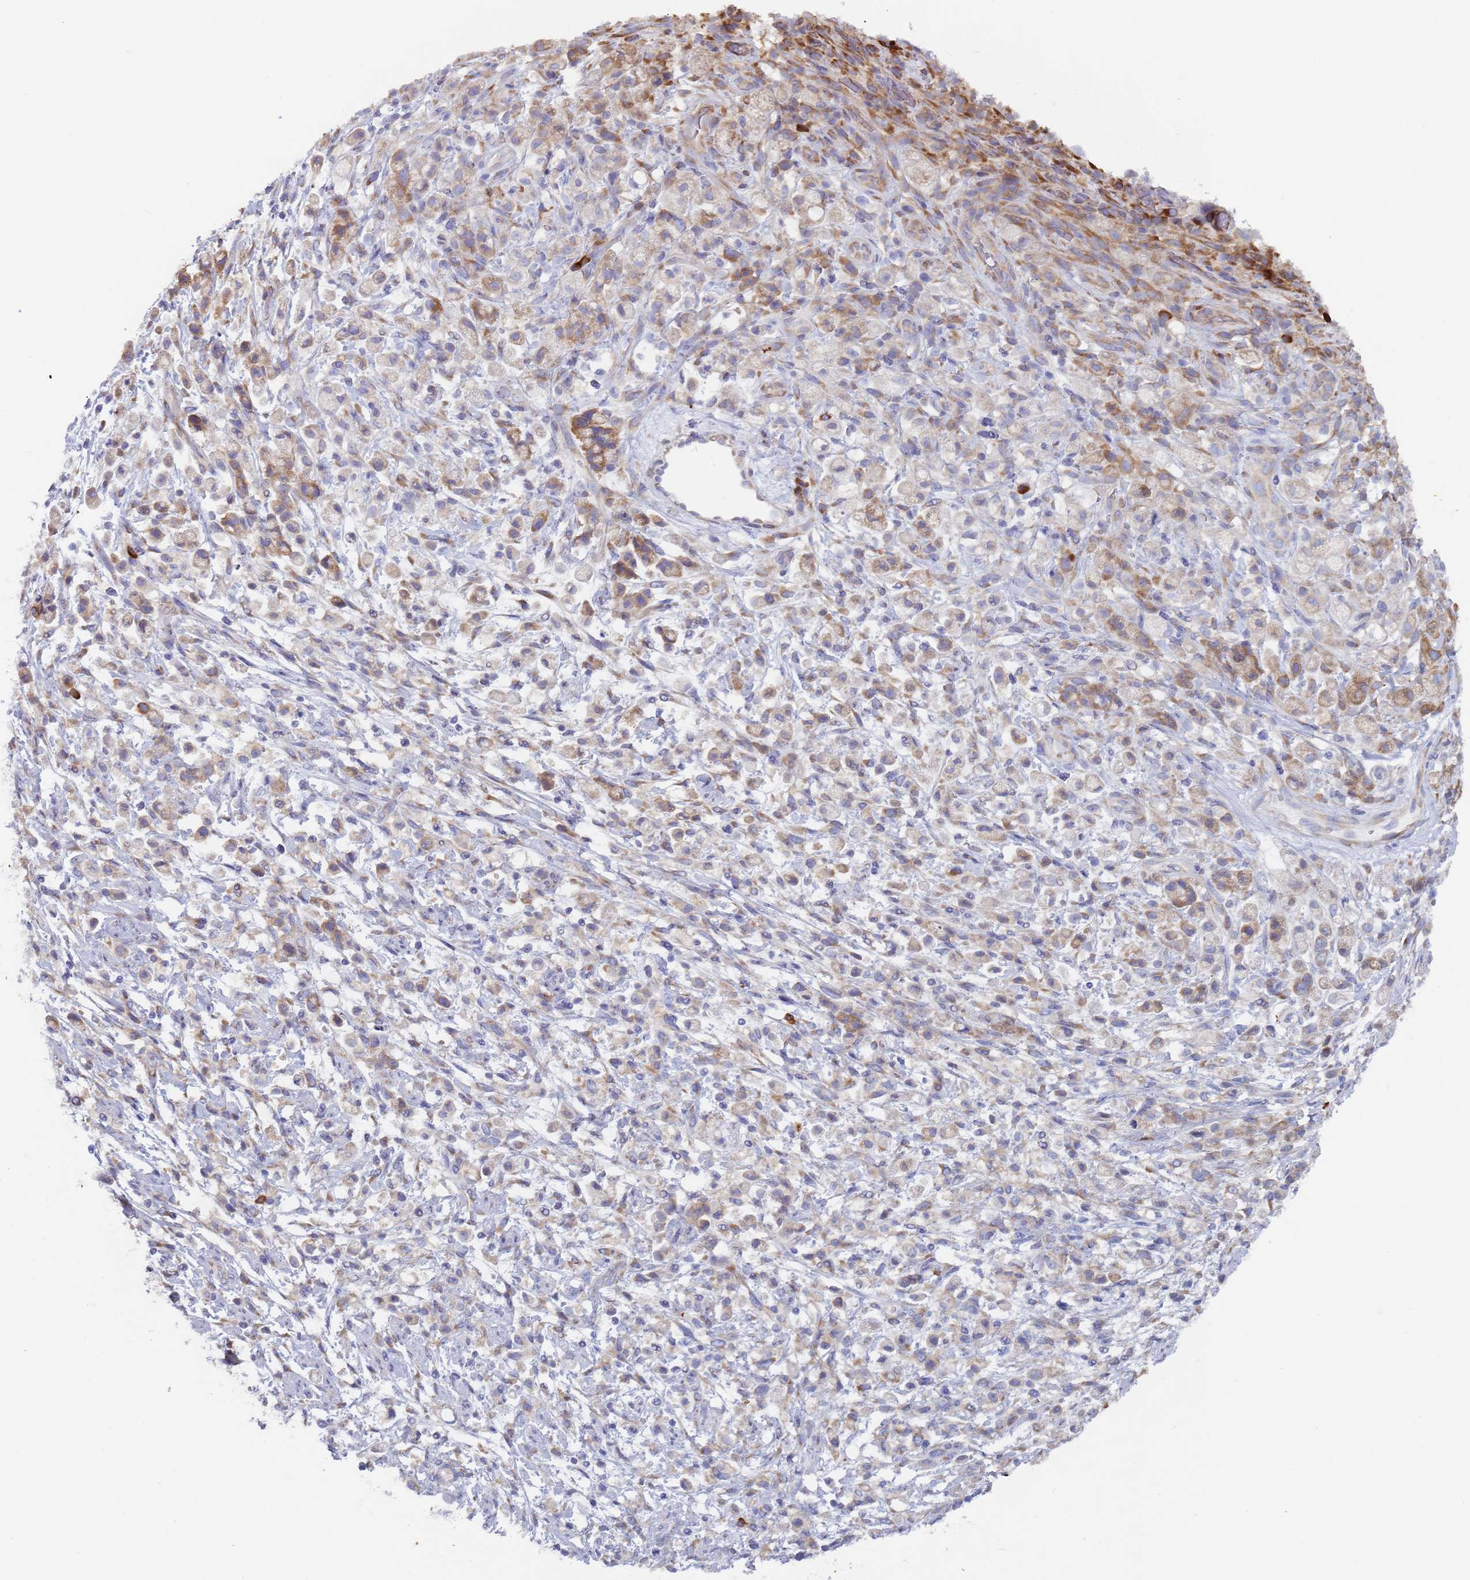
{"staining": {"intensity": "moderate", "quantity": "<25%", "location": "cytoplasmic/membranous"}, "tissue": "stomach cancer", "cell_type": "Tumor cells", "image_type": "cancer", "snomed": [{"axis": "morphology", "description": "Adenocarcinoma, NOS"}, {"axis": "topography", "description": "Stomach"}], "caption": "Brown immunohistochemical staining in human adenocarcinoma (stomach) displays moderate cytoplasmic/membranous expression in about <25% of tumor cells. Using DAB (3,3'-diaminobenzidine) (brown) and hematoxylin (blue) stains, captured at high magnification using brightfield microscopy.", "gene": "ZNF844", "patient": {"sex": "female", "age": 60}}